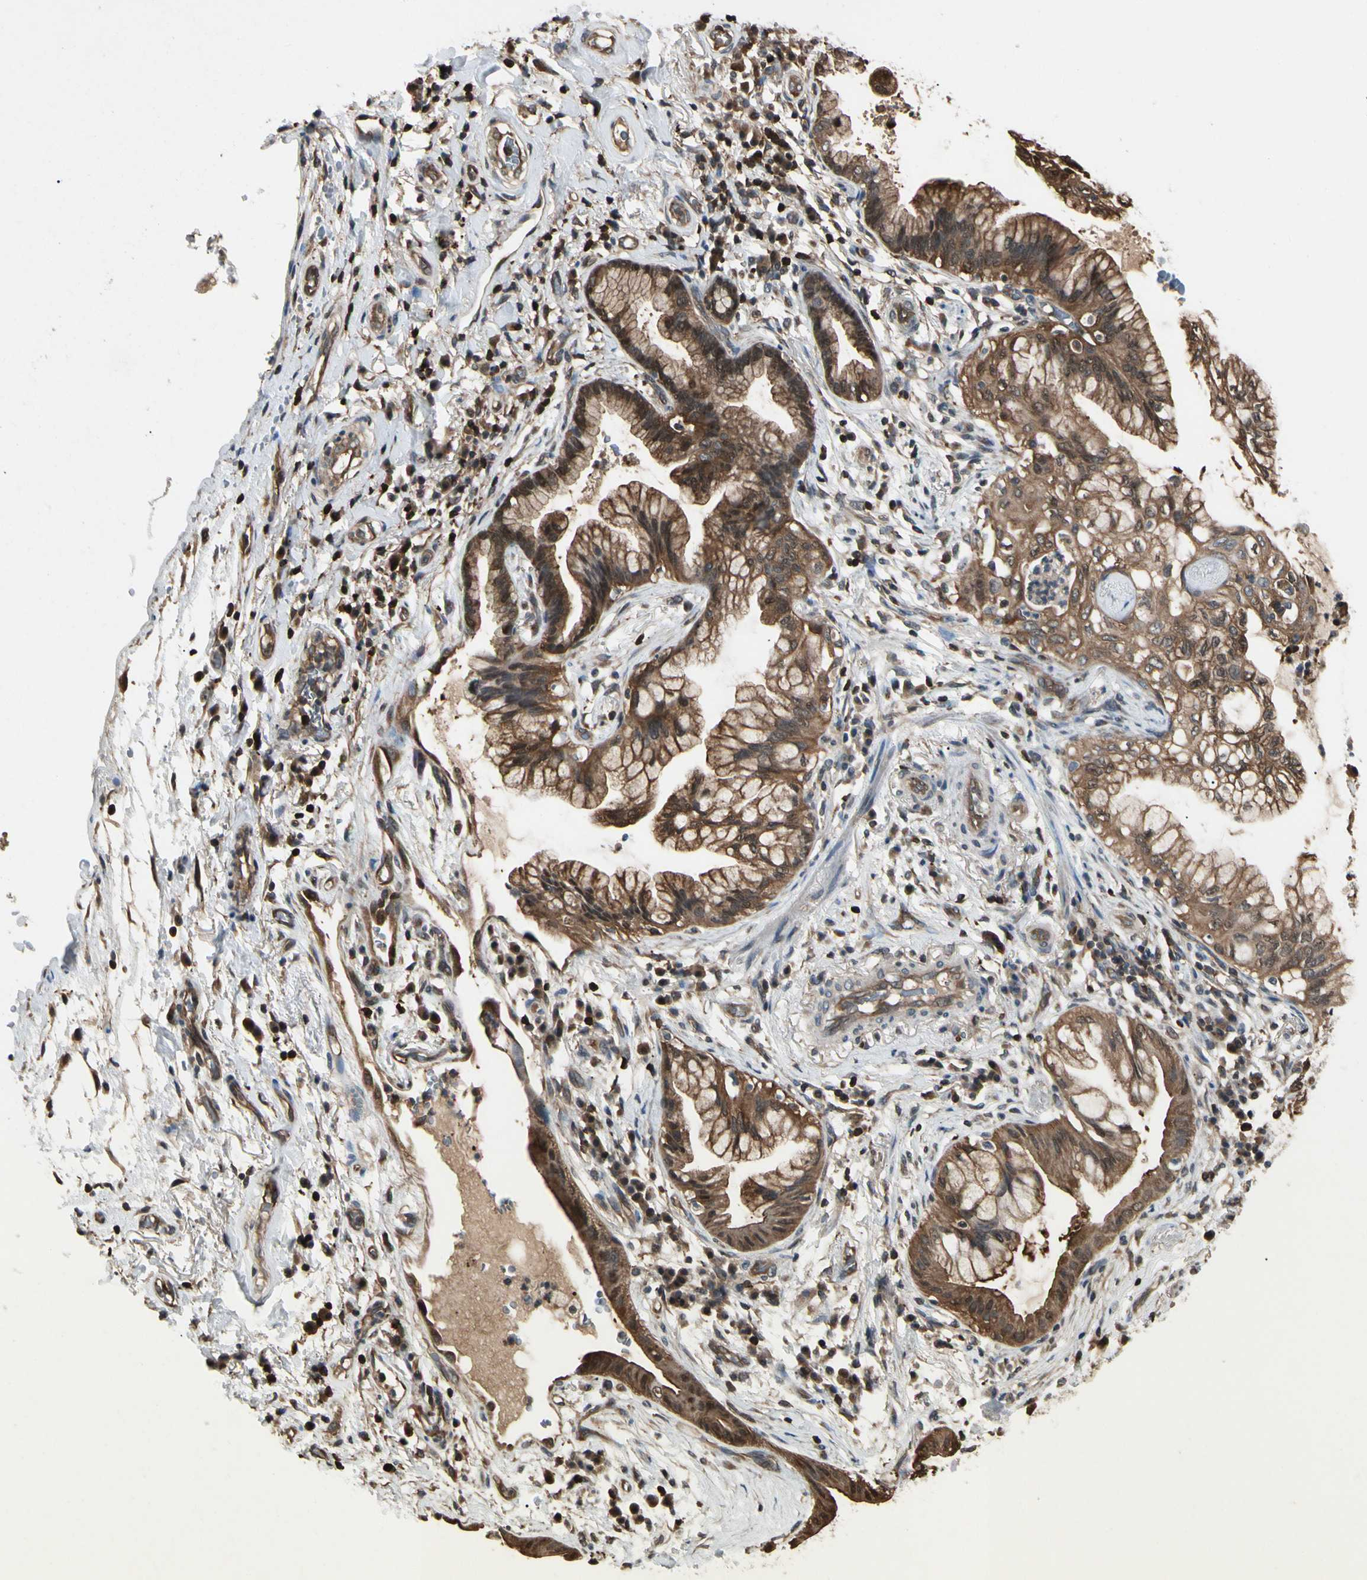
{"staining": {"intensity": "strong", "quantity": ">75%", "location": "cytoplasmic/membranous"}, "tissue": "lung cancer", "cell_type": "Tumor cells", "image_type": "cancer", "snomed": [{"axis": "morphology", "description": "Adenocarcinoma, NOS"}, {"axis": "topography", "description": "Lung"}], "caption": "The immunohistochemical stain shows strong cytoplasmic/membranous positivity in tumor cells of lung adenocarcinoma tissue. Immunohistochemistry (ihc) stains the protein in brown and the nuclei are stained blue.", "gene": "YWHAQ", "patient": {"sex": "female", "age": 70}}